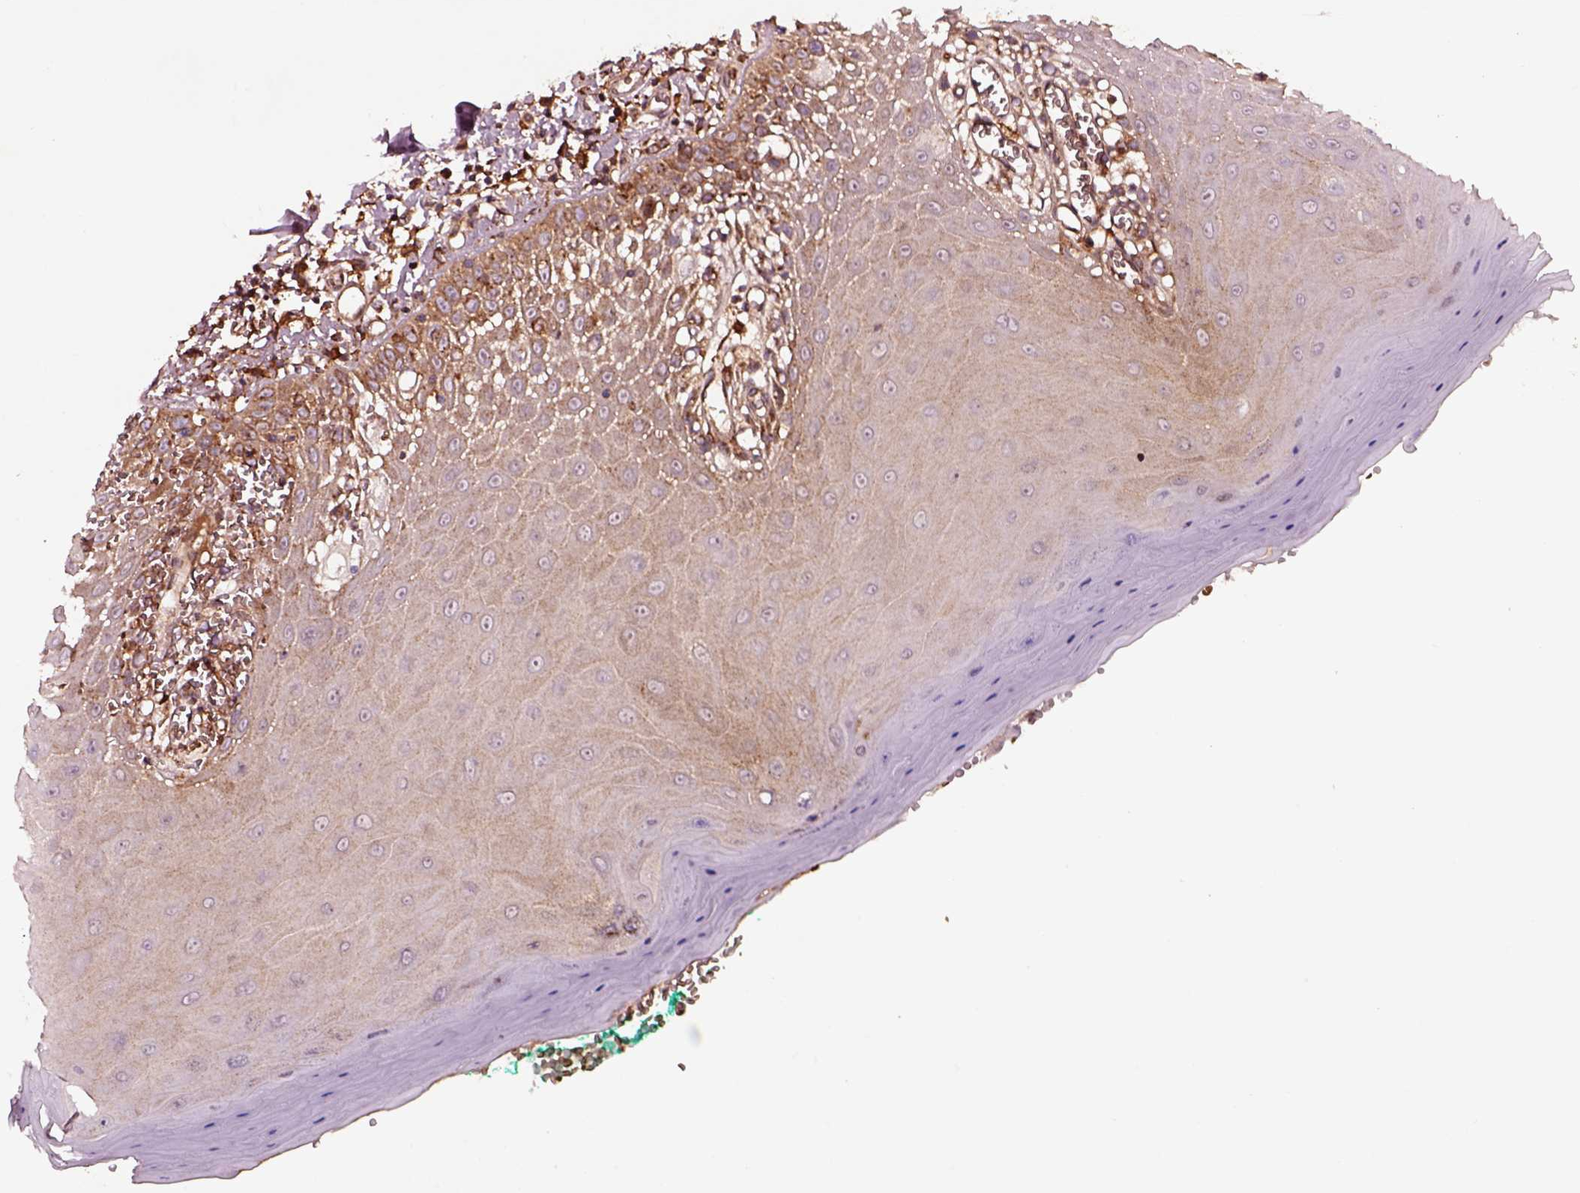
{"staining": {"intensity": "moderate", "quantity": "<25%", "location": "cytoplasmic/membranous,nuclear"}, "tissue": "oral mucosa", "cell_type": "Squamous epithelial cells", "image_type": "normal", "snomed": [{"axis": "morphology", "description": "Normal tissue, NOS"}, {"axis": "topography", "description": "Oral tissue"}], "caption": "IHC (DAB (3,3'-diaminobenzidine)) staining of unremarkable human oral mucosa reveals moderate cytoplasmic/membranous,nuclear protein staining in about <25% of squamous epithelial cells.", "gene": "WASHC2A", "patient": {"sex": "female", "age": 85}}